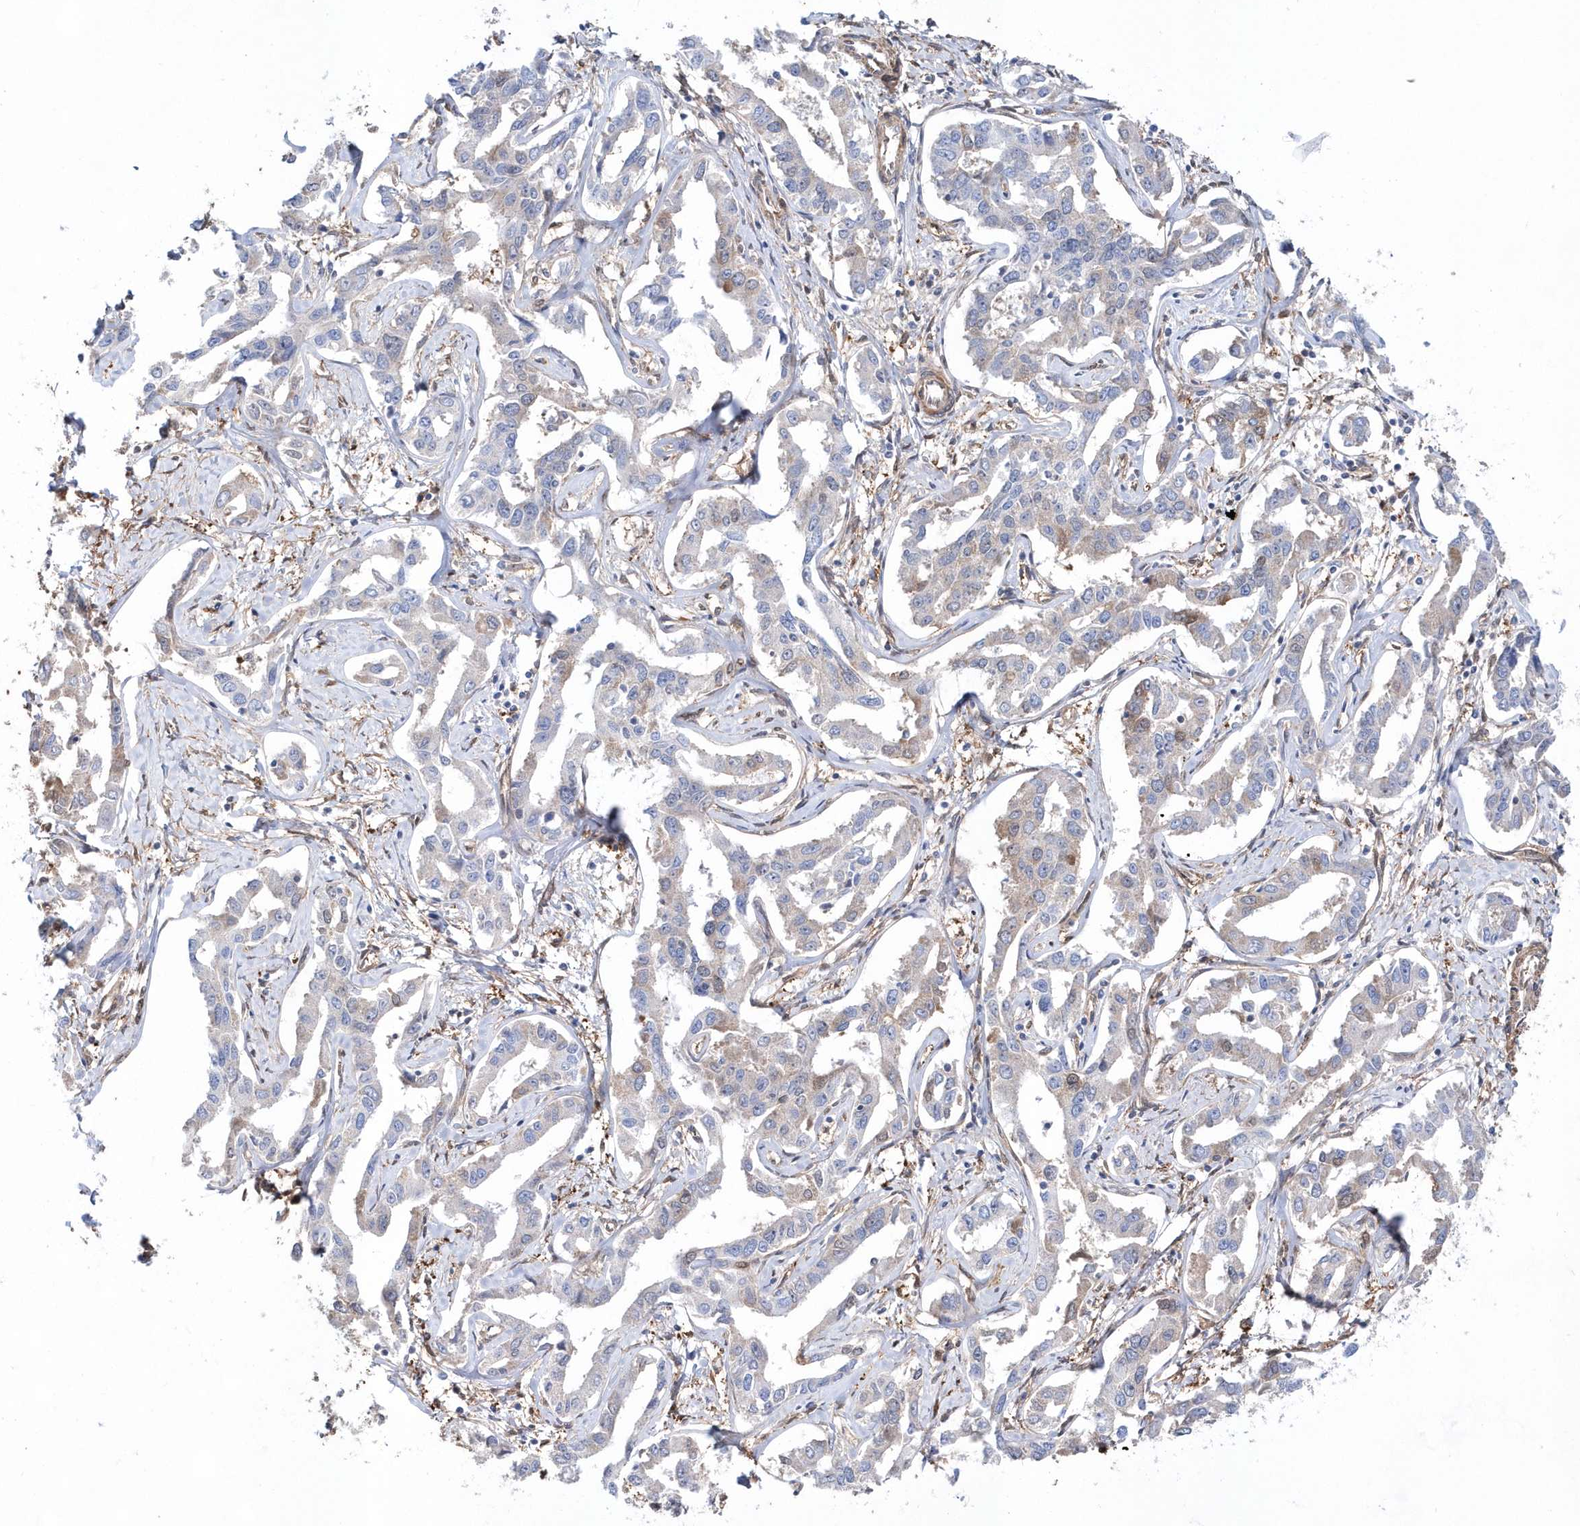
{"staining": {"intensity": "negative", "quantity": "none", "location": "none"}, "tissue": "liver cancer", "cell_type": "Tumor cells", "image_type": "cancer", "snomed": [{"axis": "morphology", "description": "Cholangiocarcinoma"}, {"axis": "topography", "description": "Liver"}], "caption": "A photomicrograph of human liver cholangiocarcinoma is negative for staining in tumor cells. (DAB (3,3'-diaminobenzidine) IHC with hematoxylin counter stain).", "gene": "BDH2", "patient": {"sex": "male", "age": 59}}